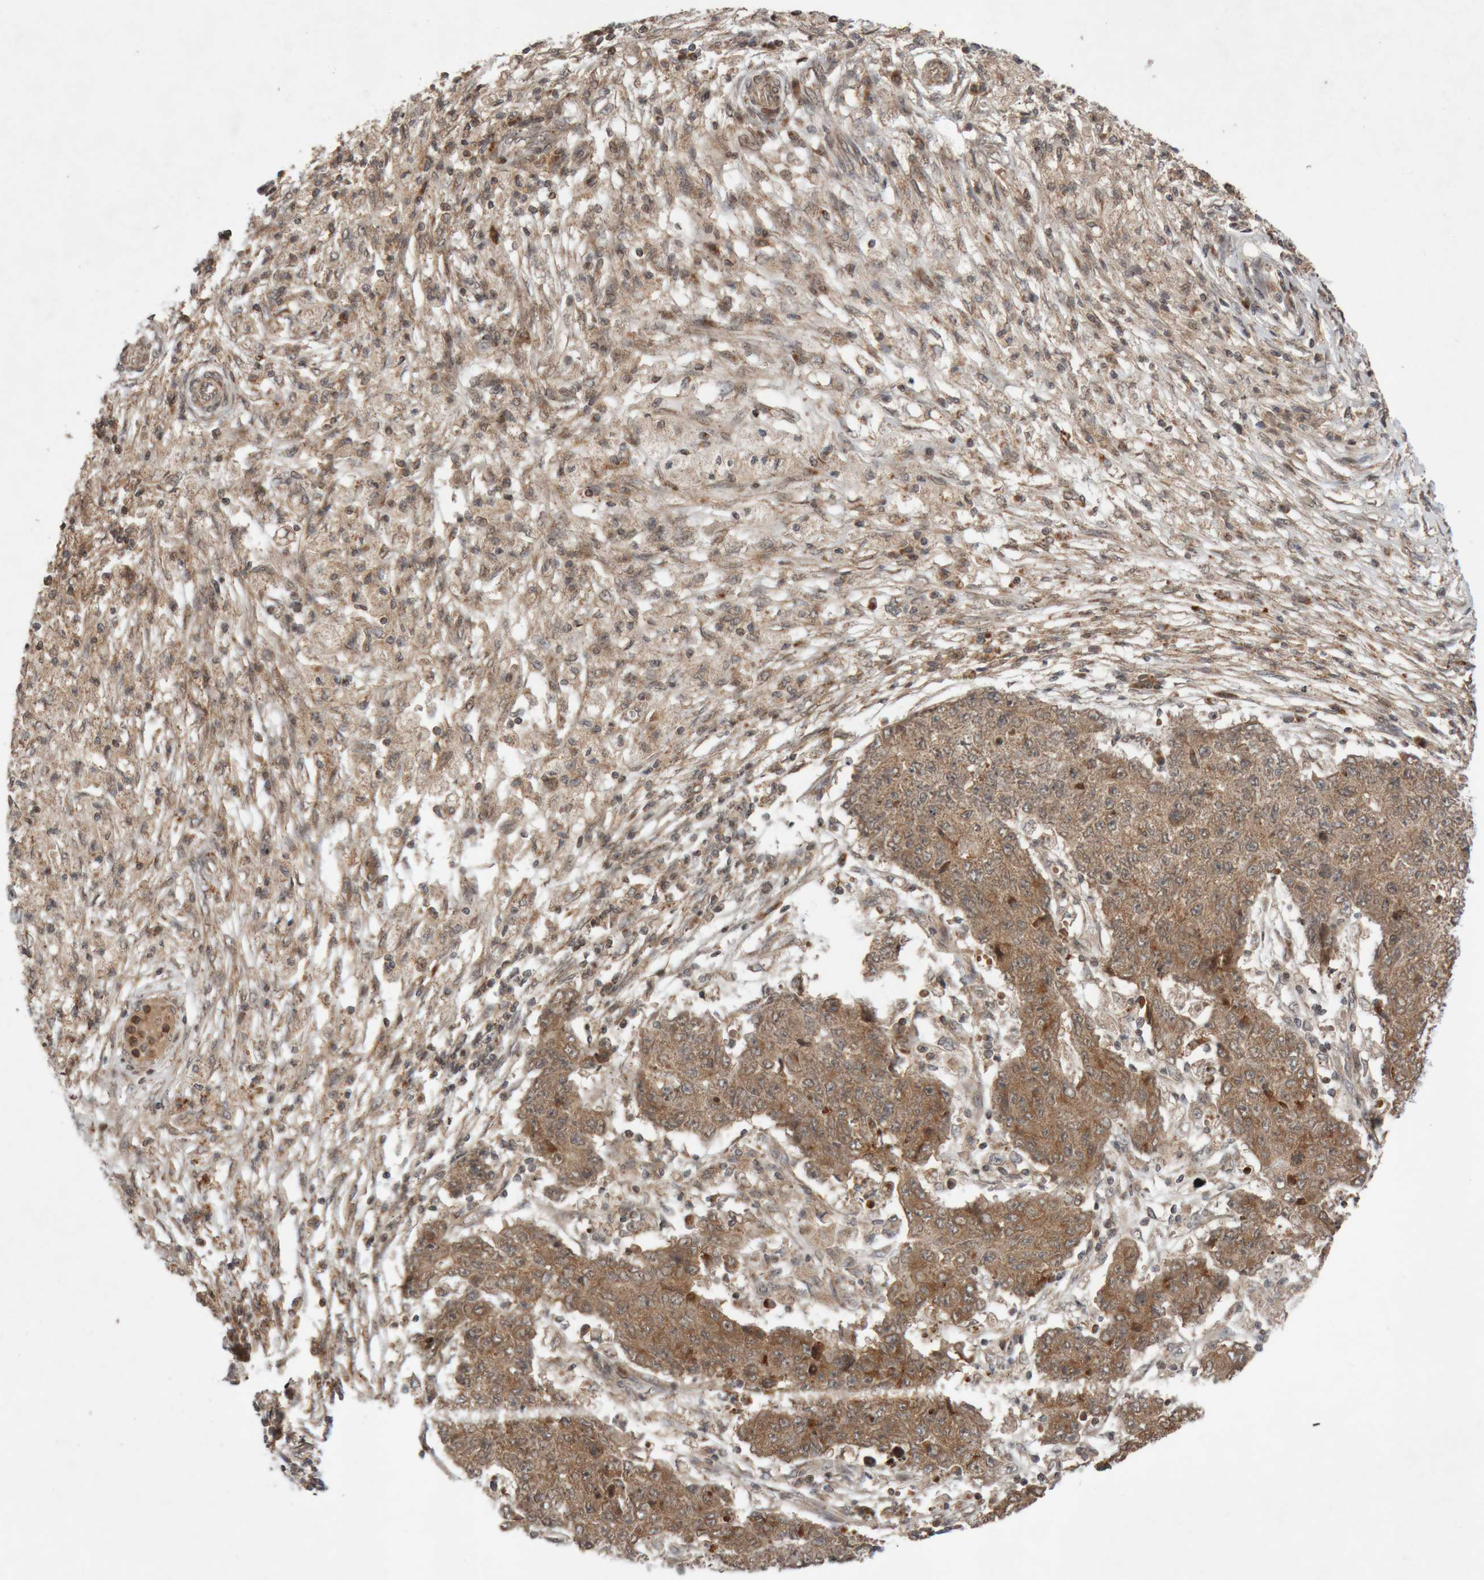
{"staining": {"intensity": "moderate", "quantity": ">75%", "location": "cytoplasmic/membranous"}, "tissue": "ovarian cancer", "cell_type": "Tumor cells", "image_type": "cancer", "snomed": [{"axis": "morphology", "description": "Carcinoma, endometroid"}, {"axis": "topography", "description": "Ovary"}], "caption": "A micrograph showing moderate cytoplasmic/membranous positivity in approximately >75% of tumor cells in ovarian cancer, as visualized by brown immunohistochemical staining.", "gene": "KIF21B", "patient": {"sex": "female", "age": 42}}